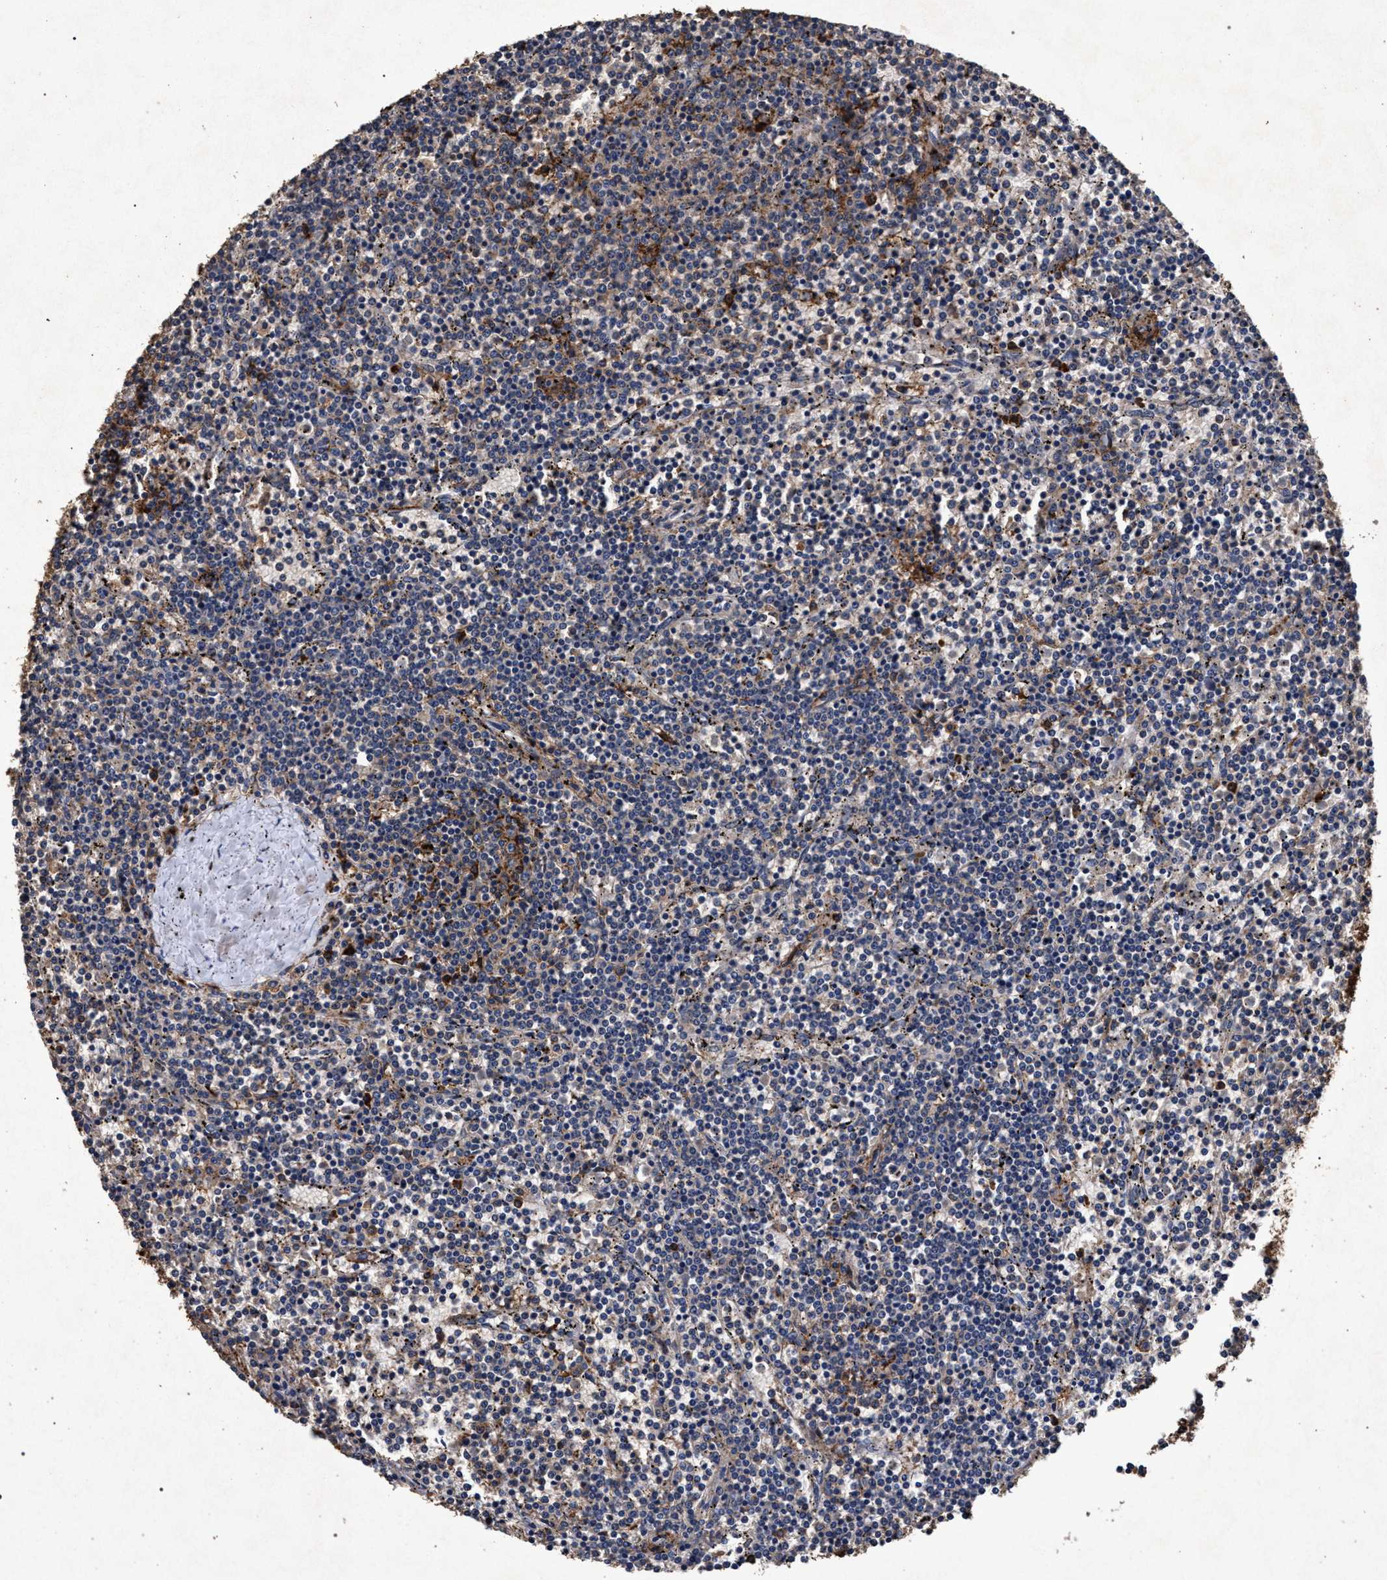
{"staining": {"intensity": "moderate", "quantity": "<25%", "location": "cytoplasmic/membranous"}, "tissue": "lymphoma", "cell_type": "Tumor cells", "image_type": "cancer", "snomed": [{"axis": "morphology", "description": "Malignant lymphoma, non-Hodgkin's type, Low grade"}, {"axis": "topography", "description": "Spleen"}], "caption": "A brown stain labels moderate cytoplasmic/membranous staining of a protein in malignant lymphoma, non-Hodgkin's type (low-grade) tumor cells.", "gene": "MARCKS", "patient": {"sex": "female", "age": 50}}